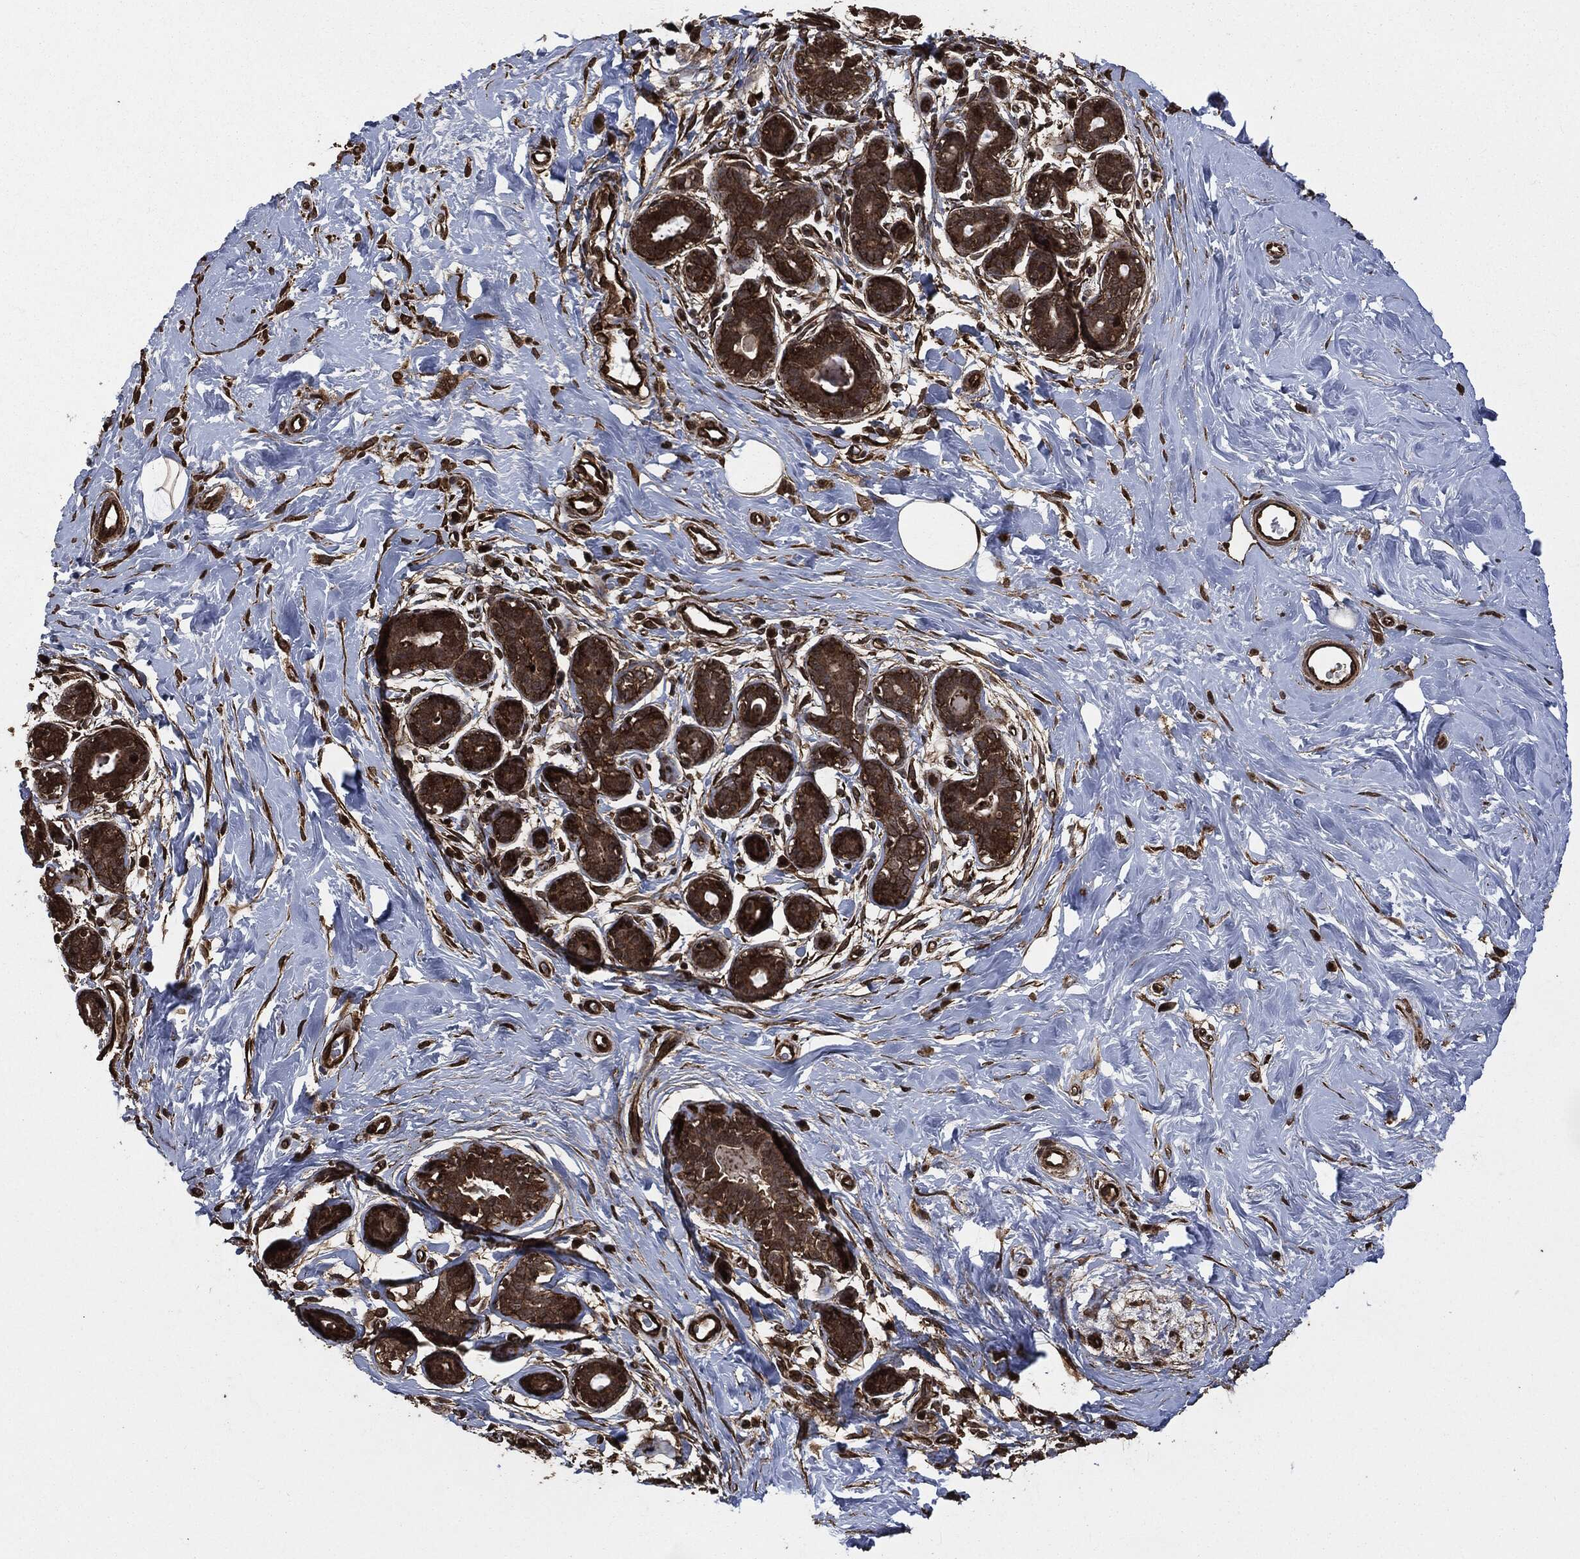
{"staining": {"intensity": "strong", "quantity": ">75%", "location": "cytoplasmic/membranous"}, "tissue": "breast", "cell_type": "Adipocytes", "image_type": "normal", "snomed": [{"axis": "morphology", "description": "Normal tissue, NOS"}, {"axis": "topography", "description": "Breast"}], "caption": "About >75% of adipocytes in benign human breast demonstrate strong cytoplasmic/membranous protein staining as visualized by brown immunohistochemical staining.", "gene": "HRAS", "patient": {"sex": "female", "age": 43}}